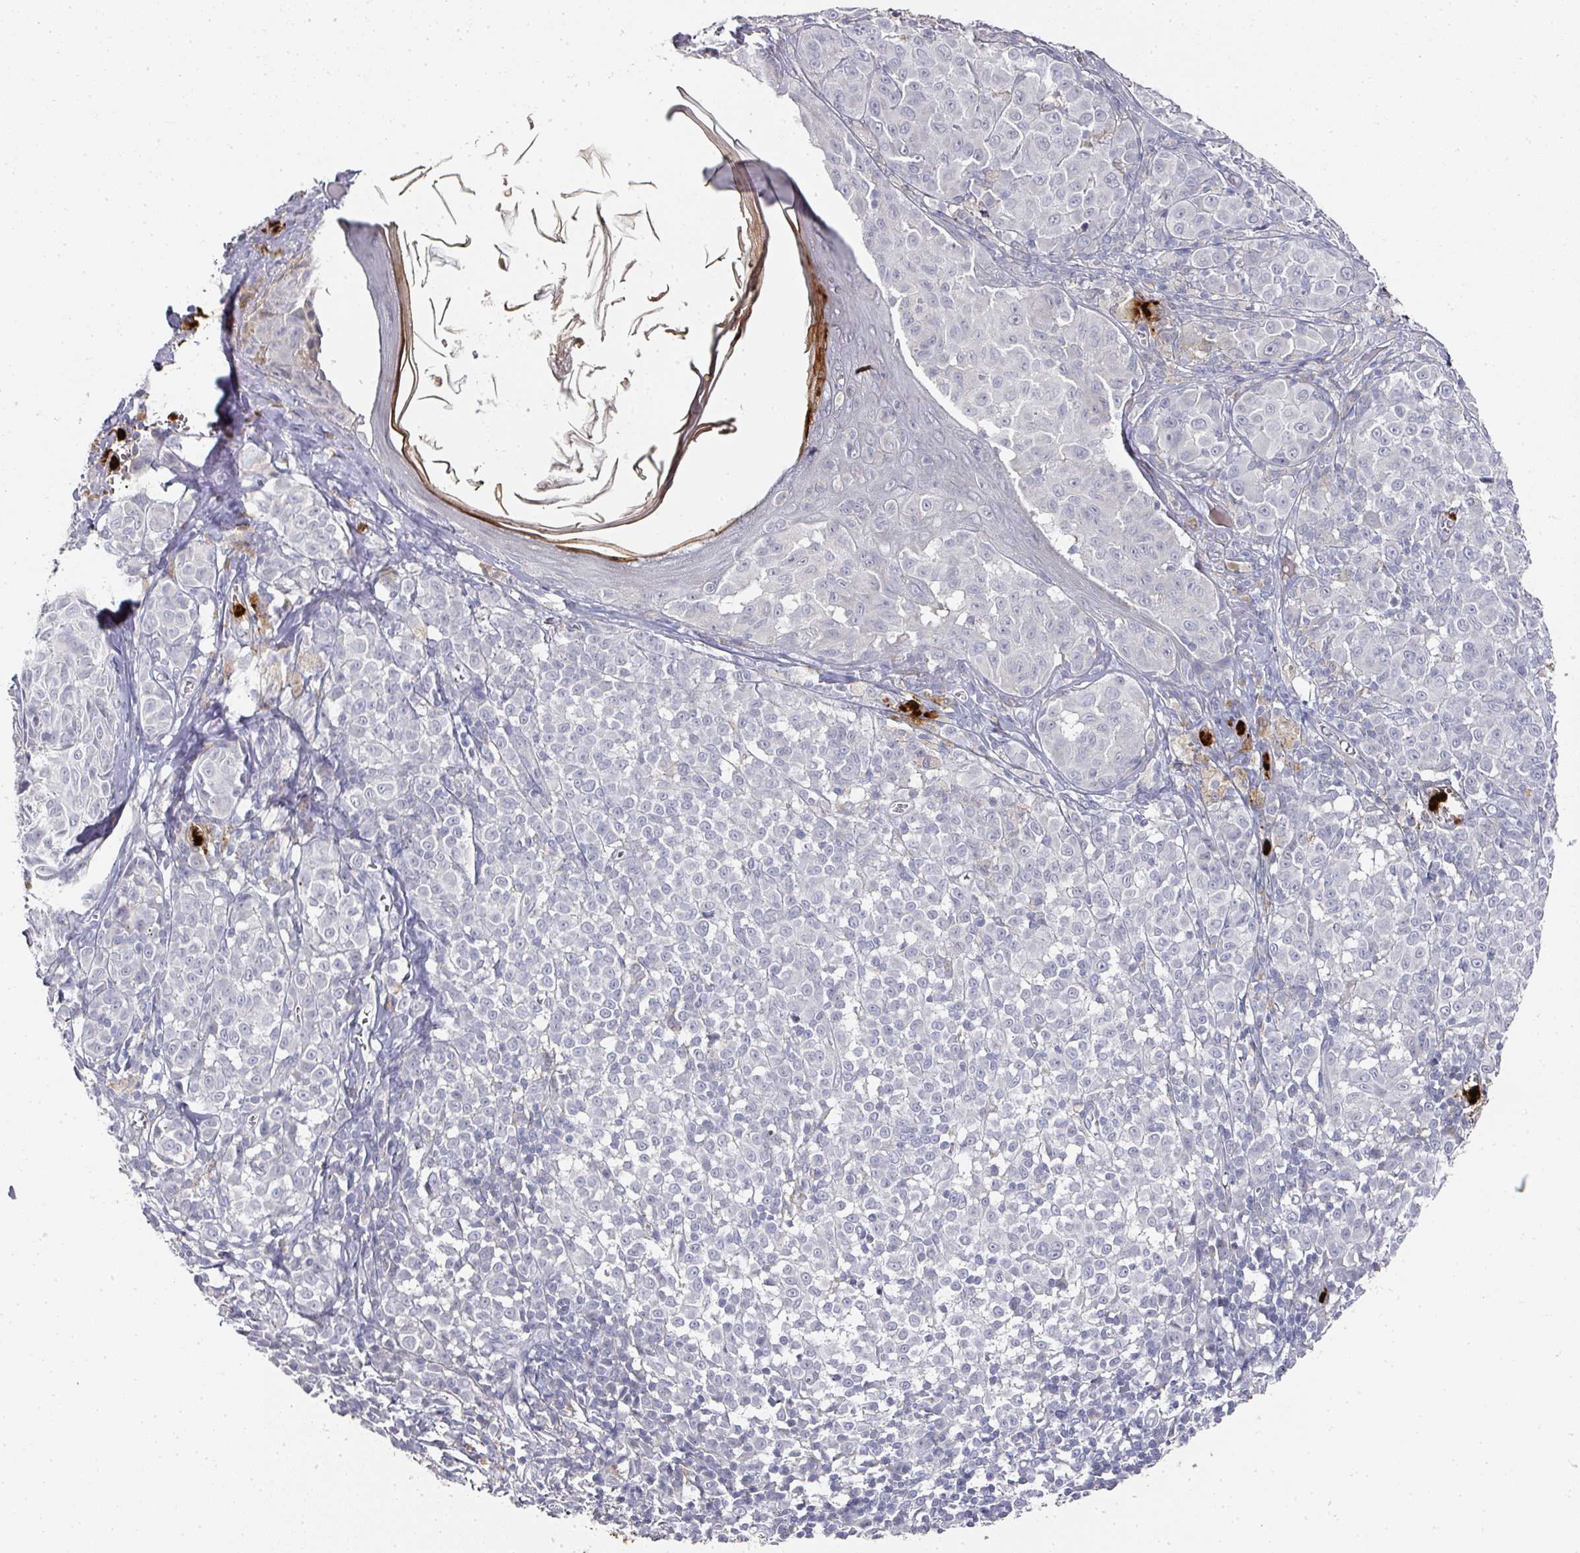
{"staining": {"intensity": "negative", "quantity": "none", "location": "none"}, "tissue": "melanoma", "cell_type": "Tumor cells", "image_type": "cancer", "snomed": [{"axis": "morphology", "description": "Malignant melanoma, NOS"}, {"axis": "topography", "description": "Skin"}], "caption": "Protein analysis of melanoma reveals no significant expression in tumor cells.", "gene": "CAMP", "patient": {"sex": "female", "age": 43}}